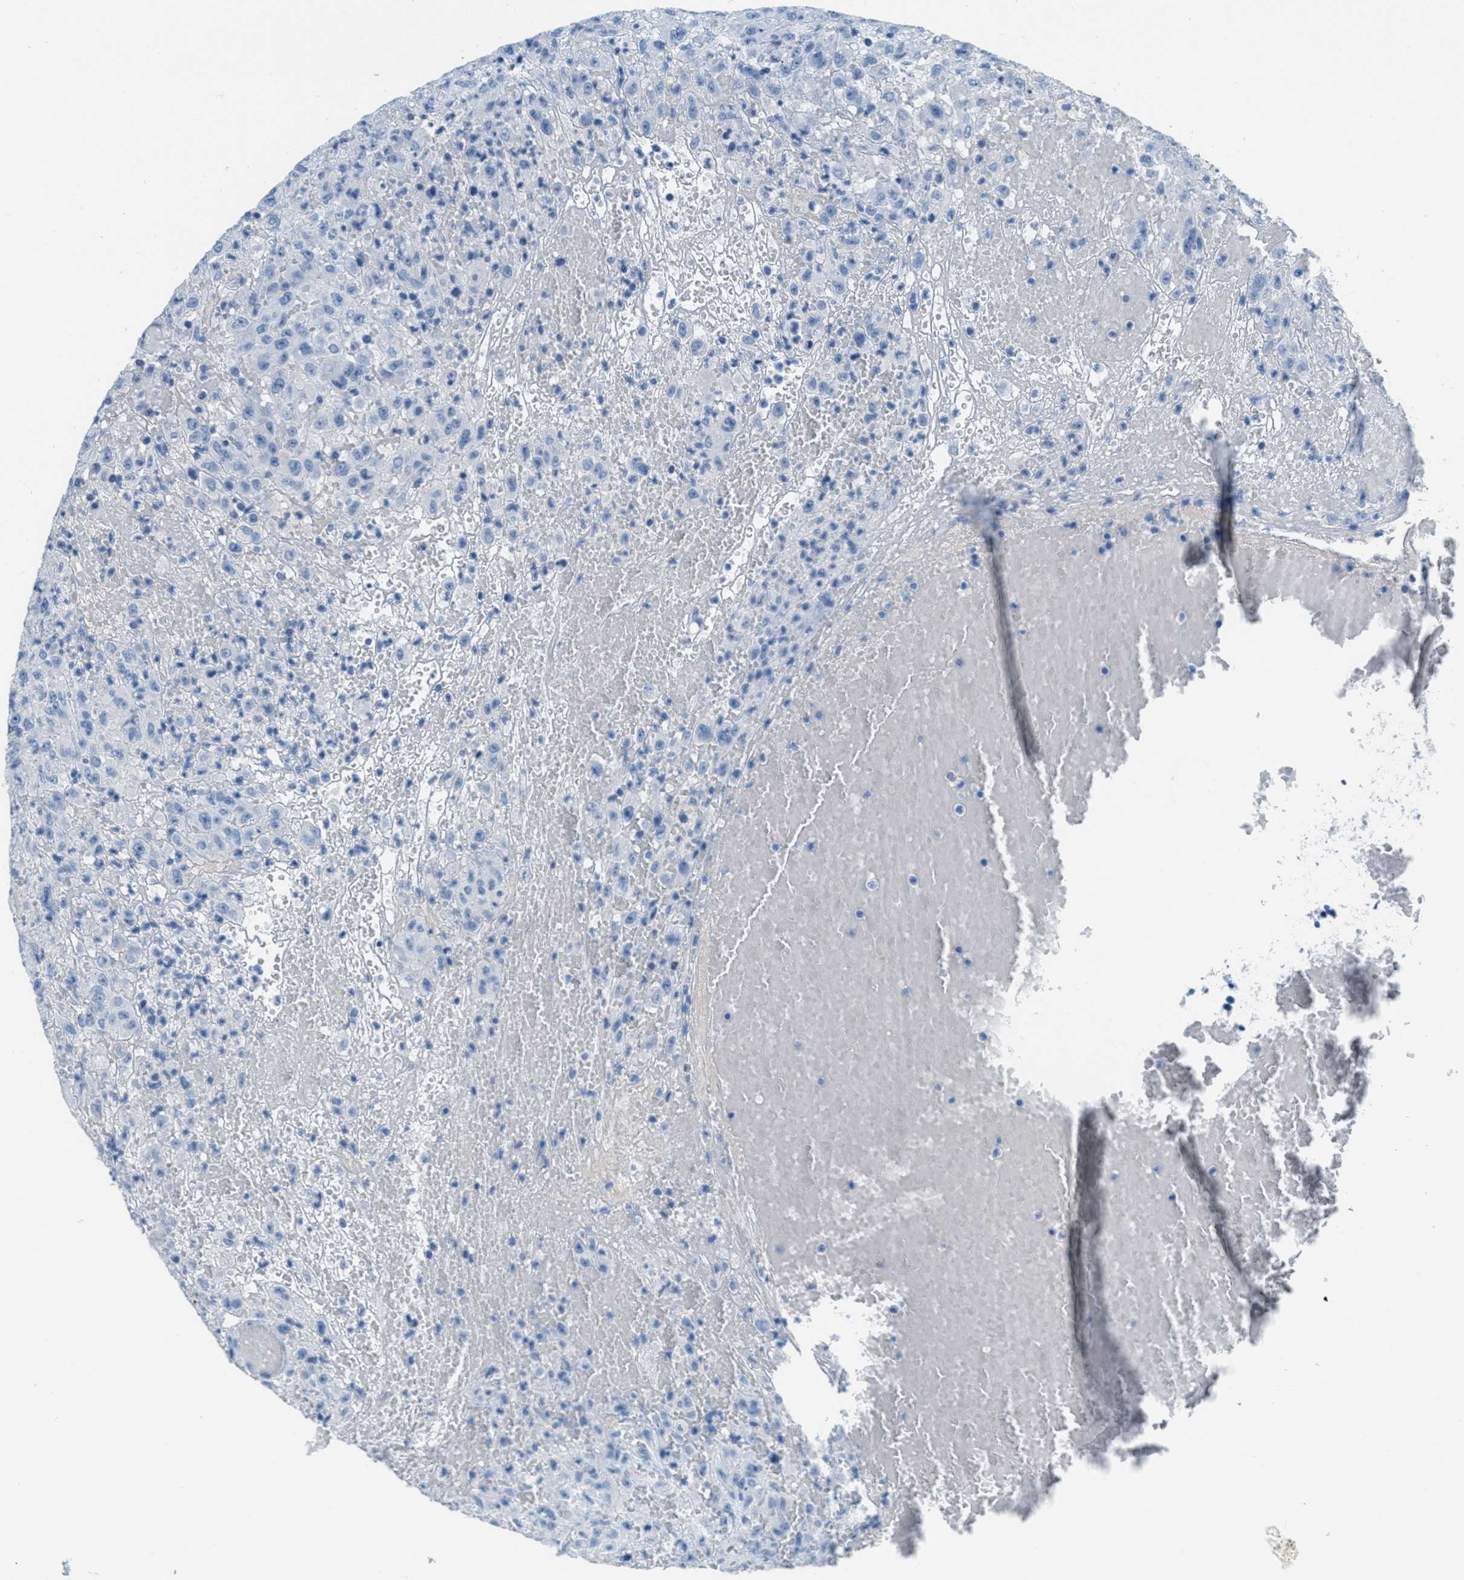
{"staining": {"intensity": "negative", "quantity": "none", "location": "none"}, "tissue": "urothelial cancer", "cell_type": "Tumor cells", "image_type": "cancer", "snomed": [{"axis": "morphology", "description": "Urothelial carcinoma, High grade"}, {"axis": "topography", "description": "Urinary bladder"}], "caption": "Urothelial cancer stained for a protein using immunohistochemistry exhibits no expression tumor cells.", "gene": "MGARP", "patient": {"sex": "male", "age": 46}}